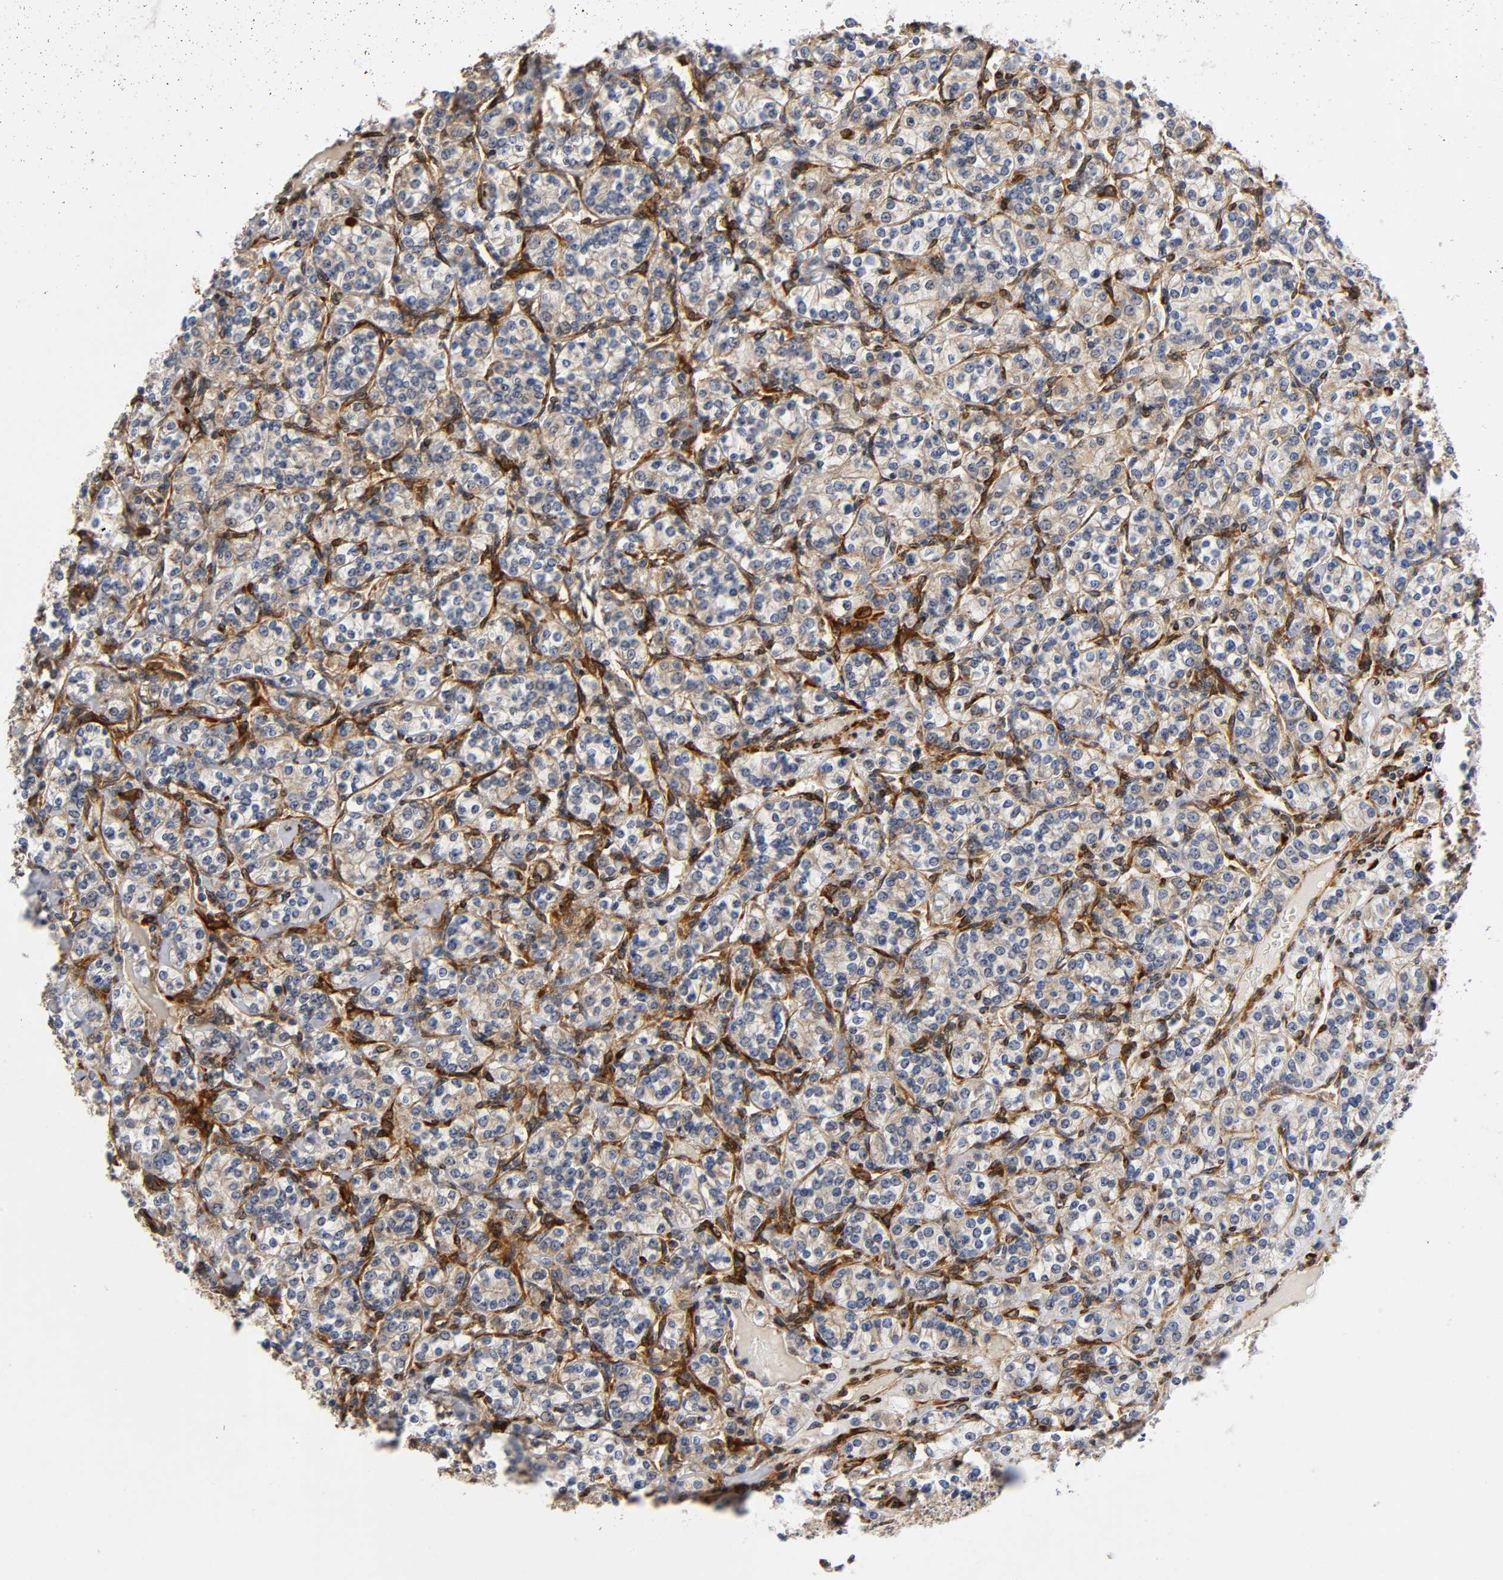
{"staining": {"intensity": "weak", "quantity": "25%-75%", "location": "cytoplasmic/membranous"}, "tissue": "renal cancer", "cell_type": "Tumor cells", "image_type": "cancer", "snomed": [{"axis": "morphology", "description": "Adenocarcinoma, NOS"}, {"axis": "topography", "description": "Kidney"}], "caption": "A photomicrograph of renal adenocarcinoma stained for a protein shows weak cytoplasmic/membranous brown staining in tumor cells. The staining is performed using DAB brown chromogen to label protein expression. The nuclei are counter-stained blue using hematoxylin.", "gene": "SOS2", "patient": {"sex": "male", "age": 77}}